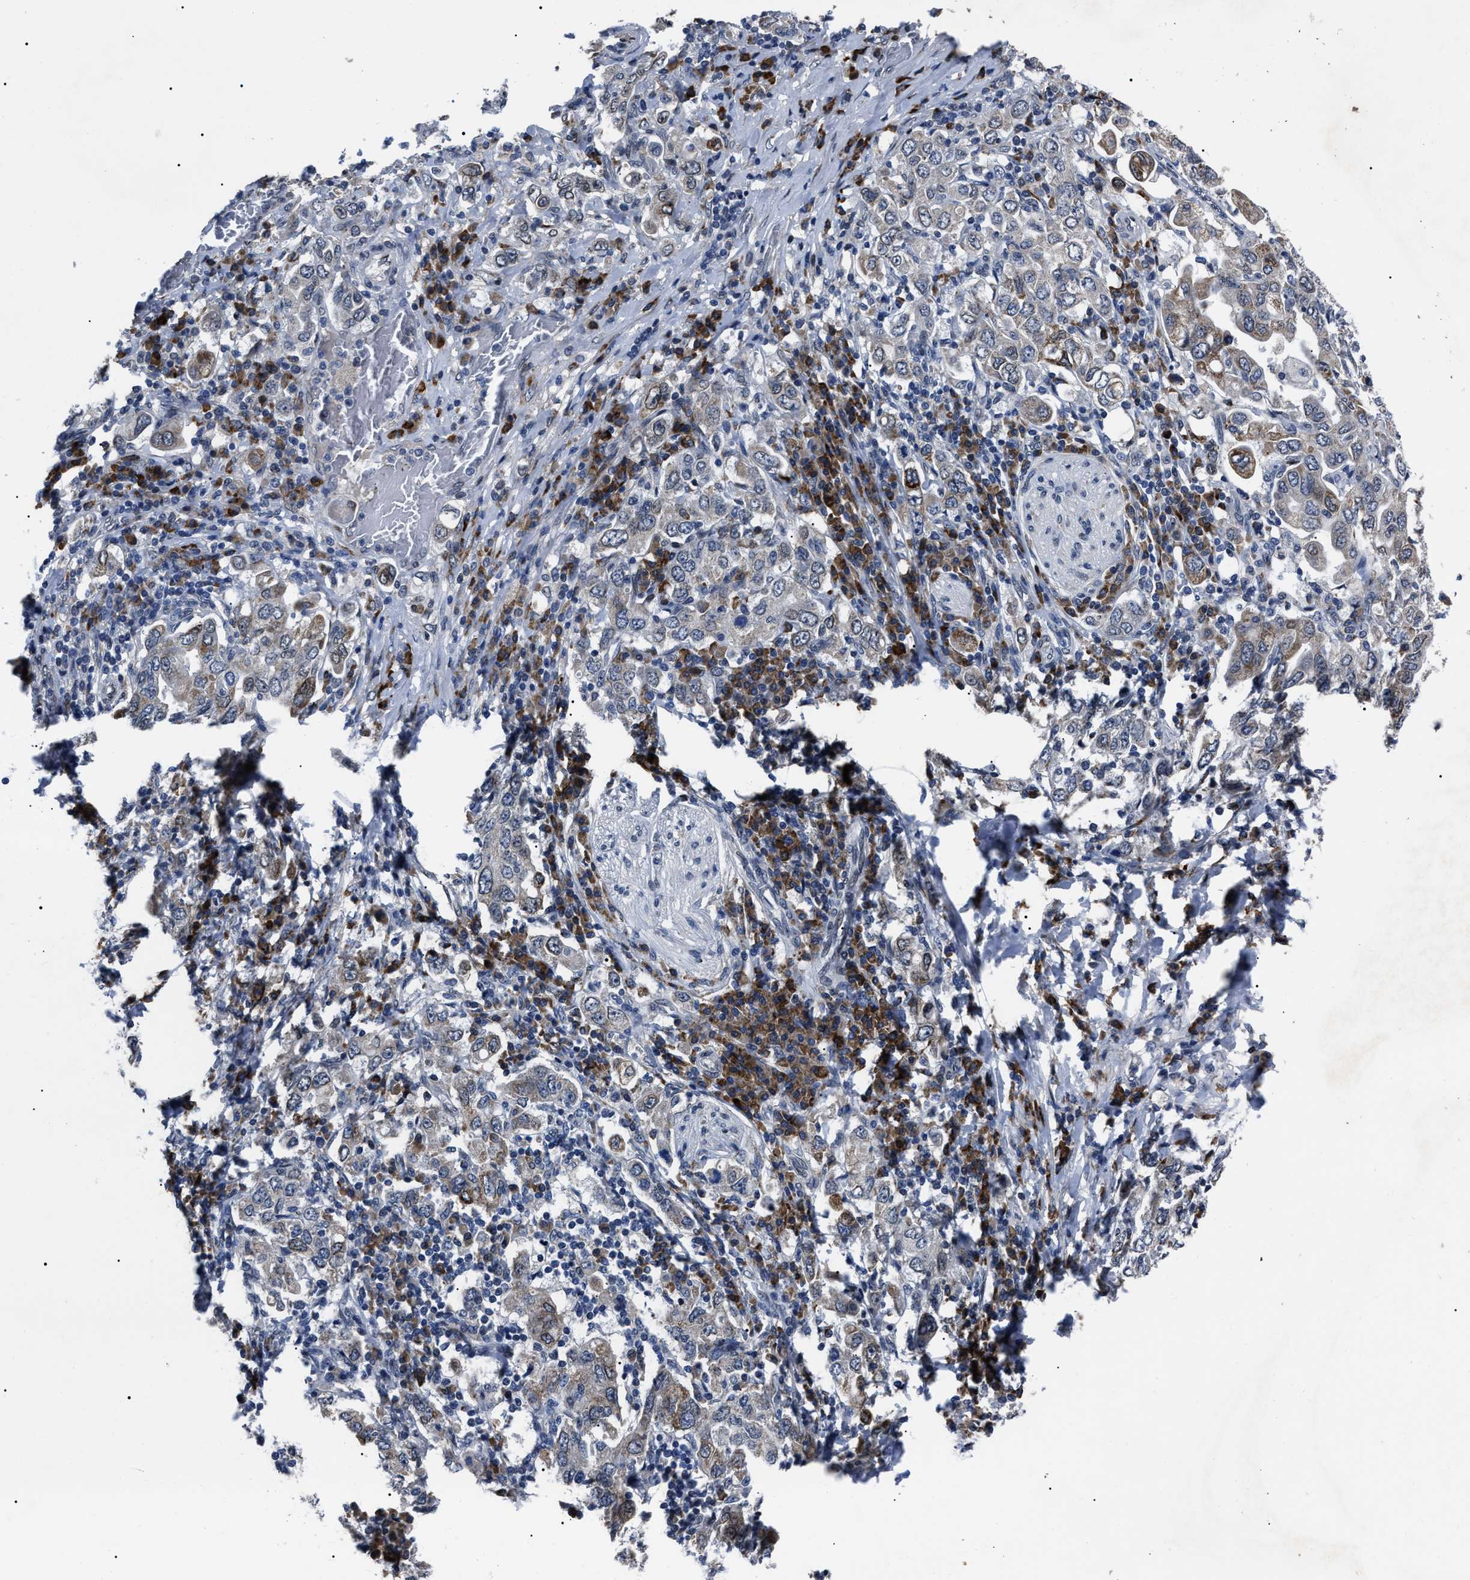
{"staining": {"intensity": "moderate", "quantity": "<25%", "location": "cytoplasmic/membranous"}, "tissue": "stomach cancer", "cell_type": "Tumor cells", "image_type": "cancer", "snomed": [{"axis": "morphology", "description": "Adenocarcinoma, NOS"}, {"axis": "topography", "description": "Stomach, upper"}], "caption": "This micrograph exhibits stomach cancer (adenocarcinoma) stained with IHC to label a protein in brown. The cytoplasmic/membranous of tumor cells show moderate positivity for the protein. Nuclei are counter-stained blue.", "gene": "LRRC14", "patient": {"sex": "male", "age": 62}}